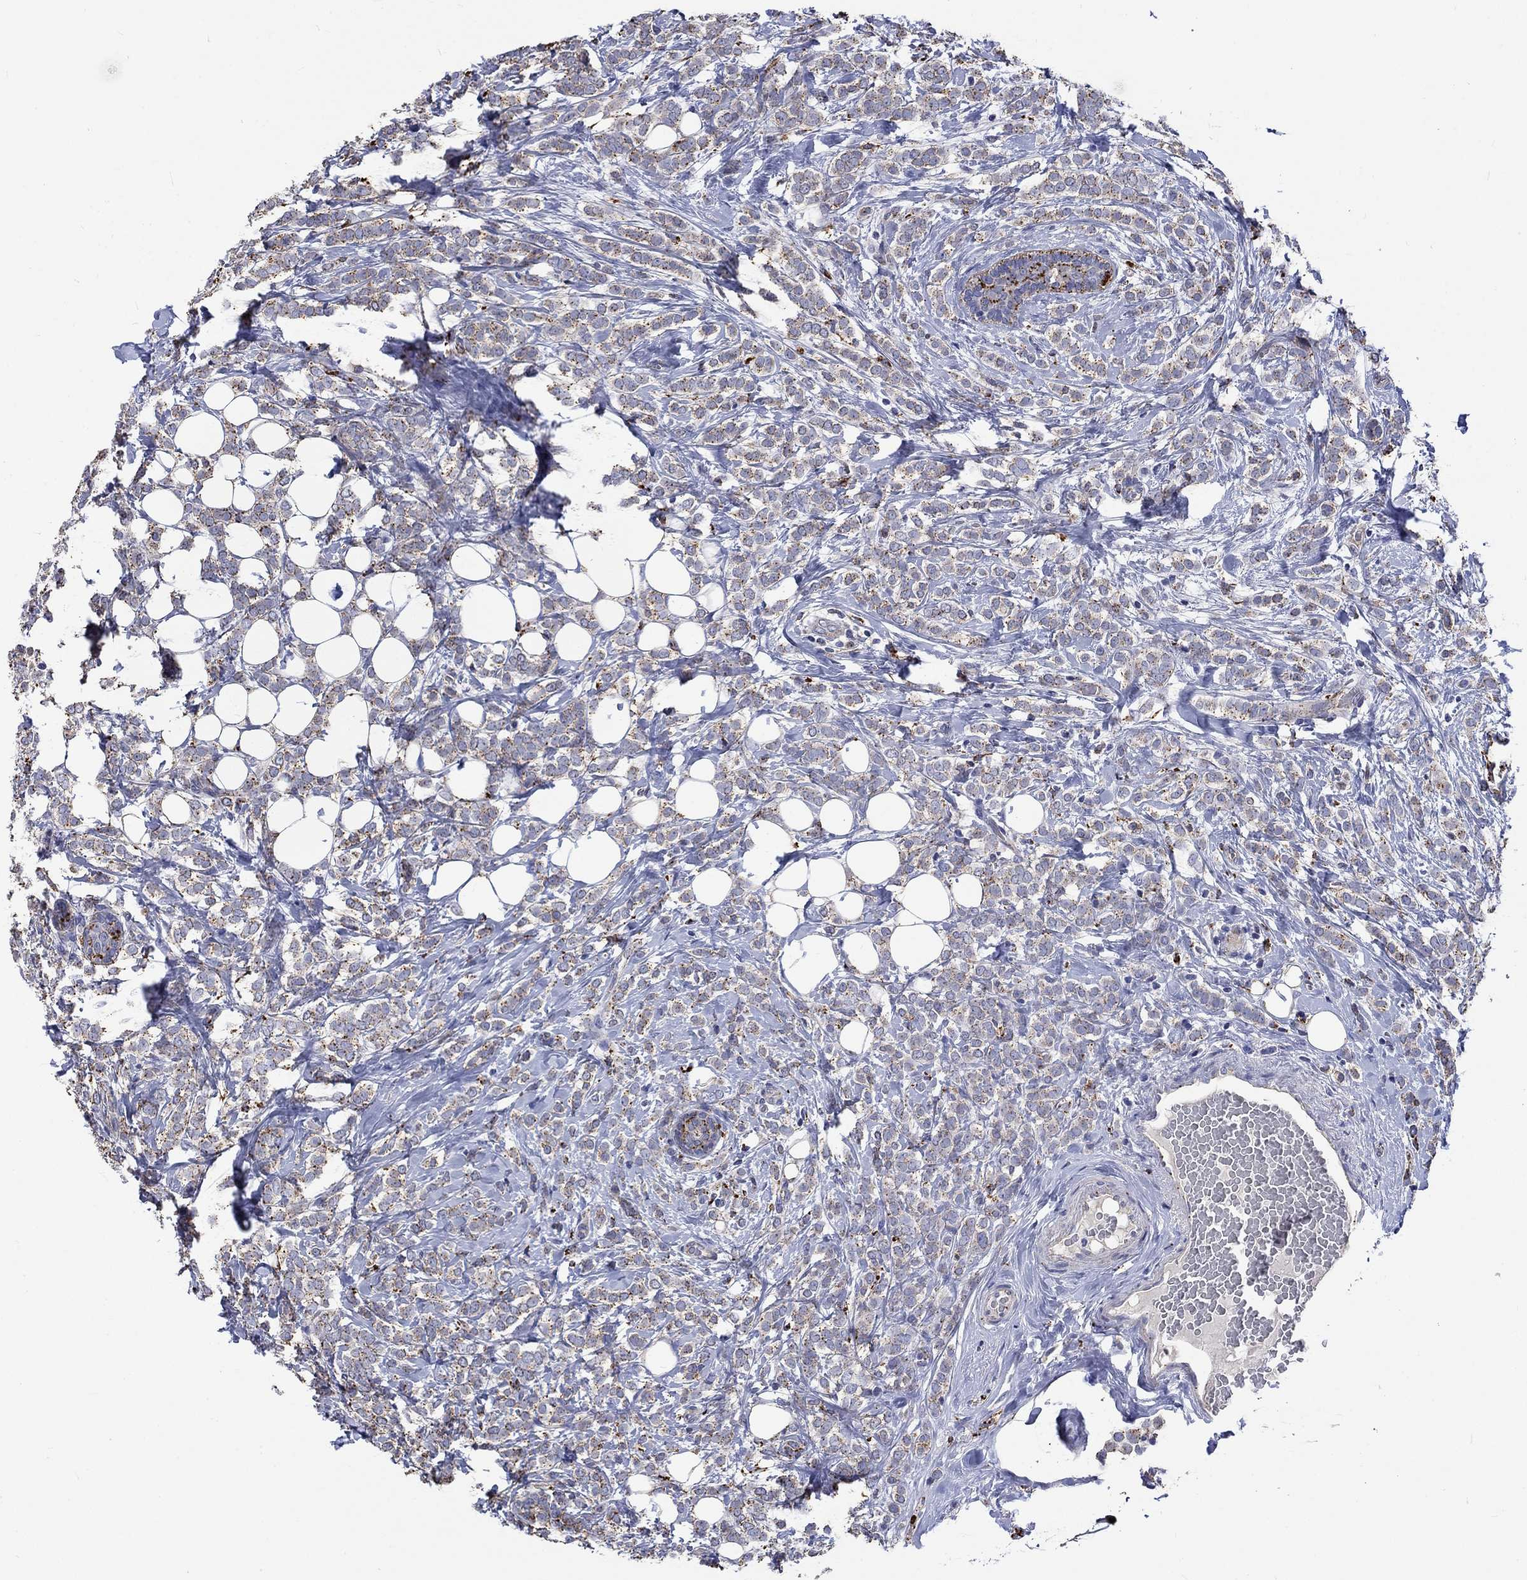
{"staining": {"intensity": "moderate", "quantity": ">75%", "location": "cytoplasmic/membranous"}, "tissue": "breast cancer", "cell_type": "Tumor cells", "image_type": "cancer", "snomed": [{"axis": "morphology", "description": "Lobular carcinoma"}, {"axis": "topography", "description": "Breast"}], "caption": "Immunohistochemistry (IHC) of breast cancer (lobular carcinoma) demonstrates medium levels of moderate cytoplasmic/membranous positivity in approximately >75% of tumor cells. (IHC, brightfield microscopy, high magnification).", "gene": "CTSB", "patient": {"sex": "female", "age": 49}}